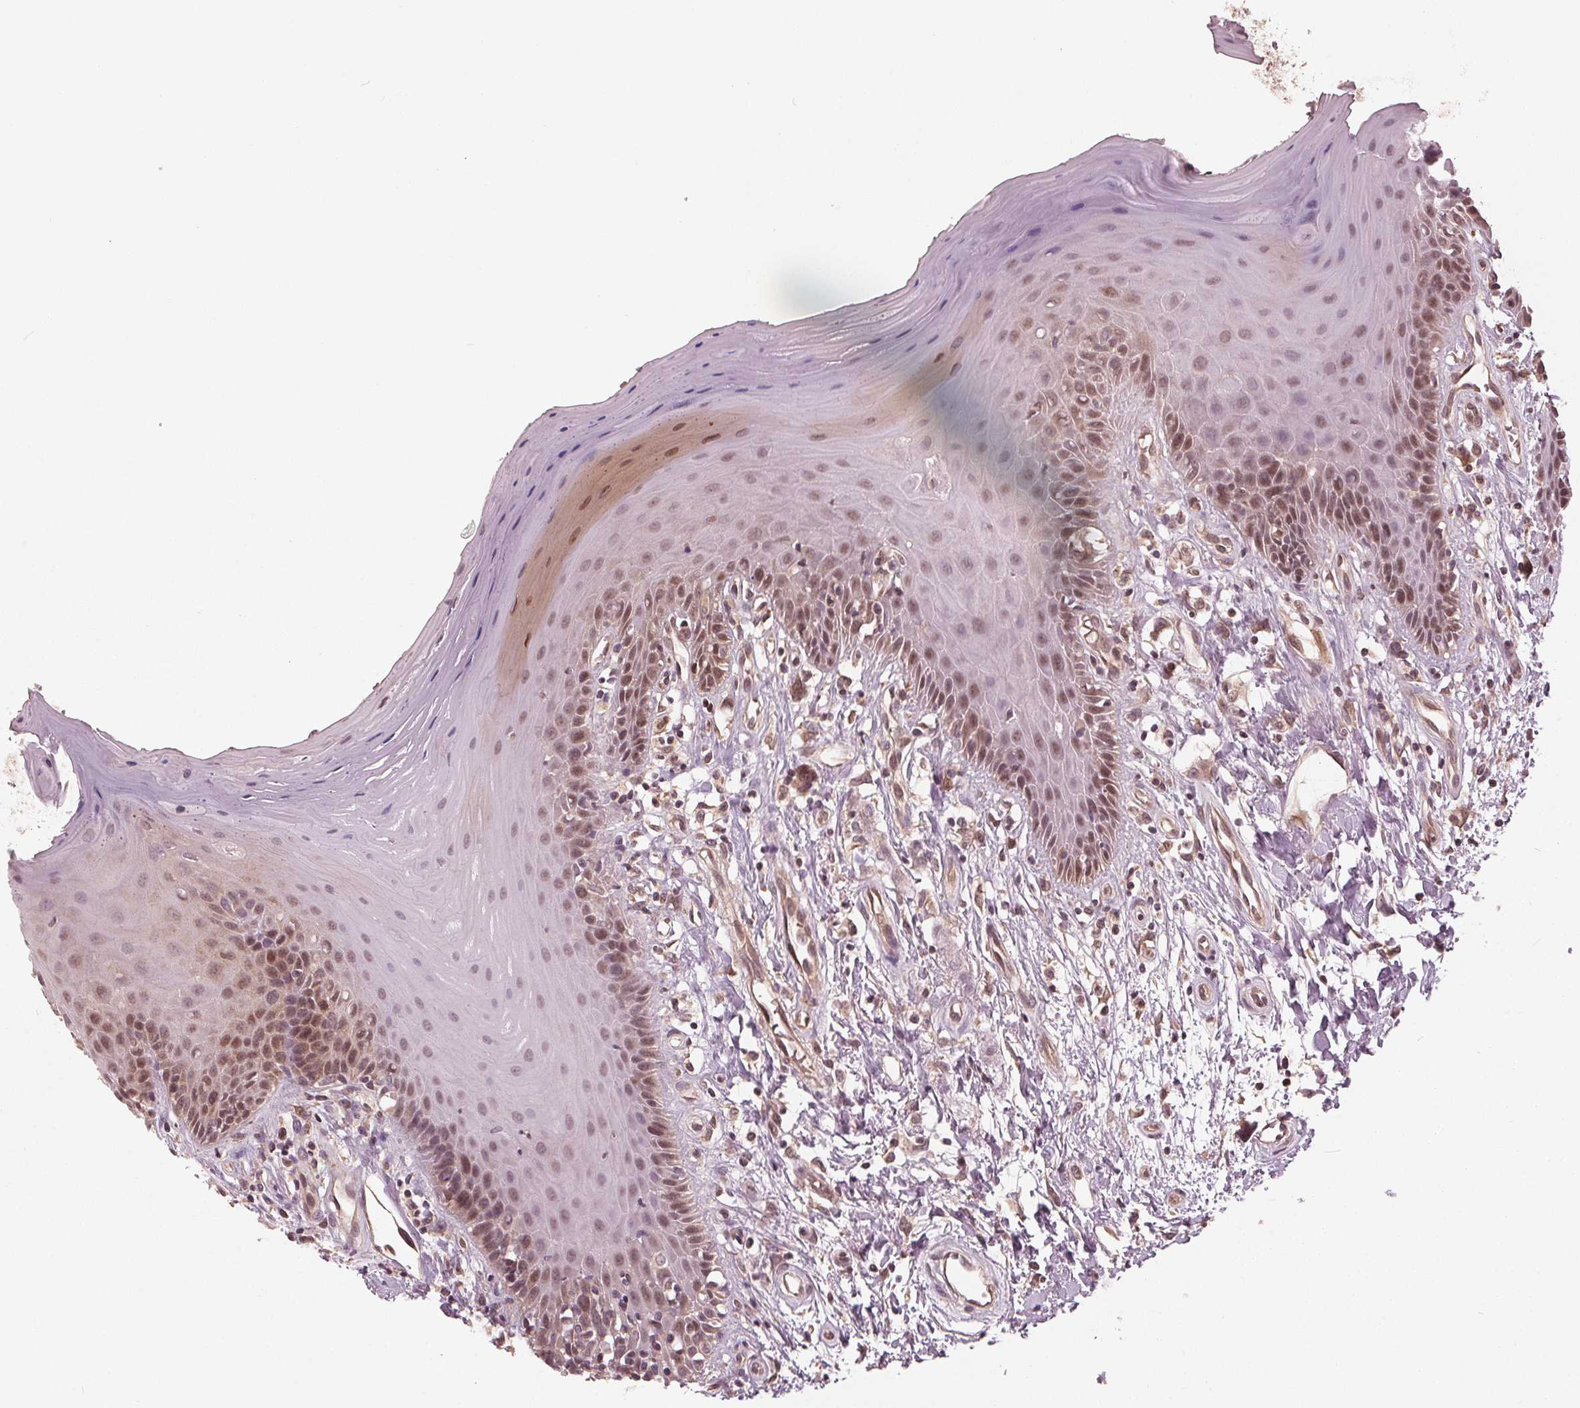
{"staining": {"intensity": "moderate", "quantity": "25%-75%", "location": "nuclear"}, "tissue": "oral mucosa", "cell_type": "Squamous epithelial cells", "image_type": "normal", "snomed": [{"axis": "morphology", "description": "Normal tissue, NOS"}, {"axis": "morphology", "description": "Normal morphology"}, {"axis": "topography", "description": "Oral tissue"}], "caption": "Oral mucosa stained for a protein (brown) displays moderate nuclear positive staining in approximately 25%-75% of squamous epithelial cells.", "gene": "ZNF471", "patient": {"sex": "female", "age": 76}}